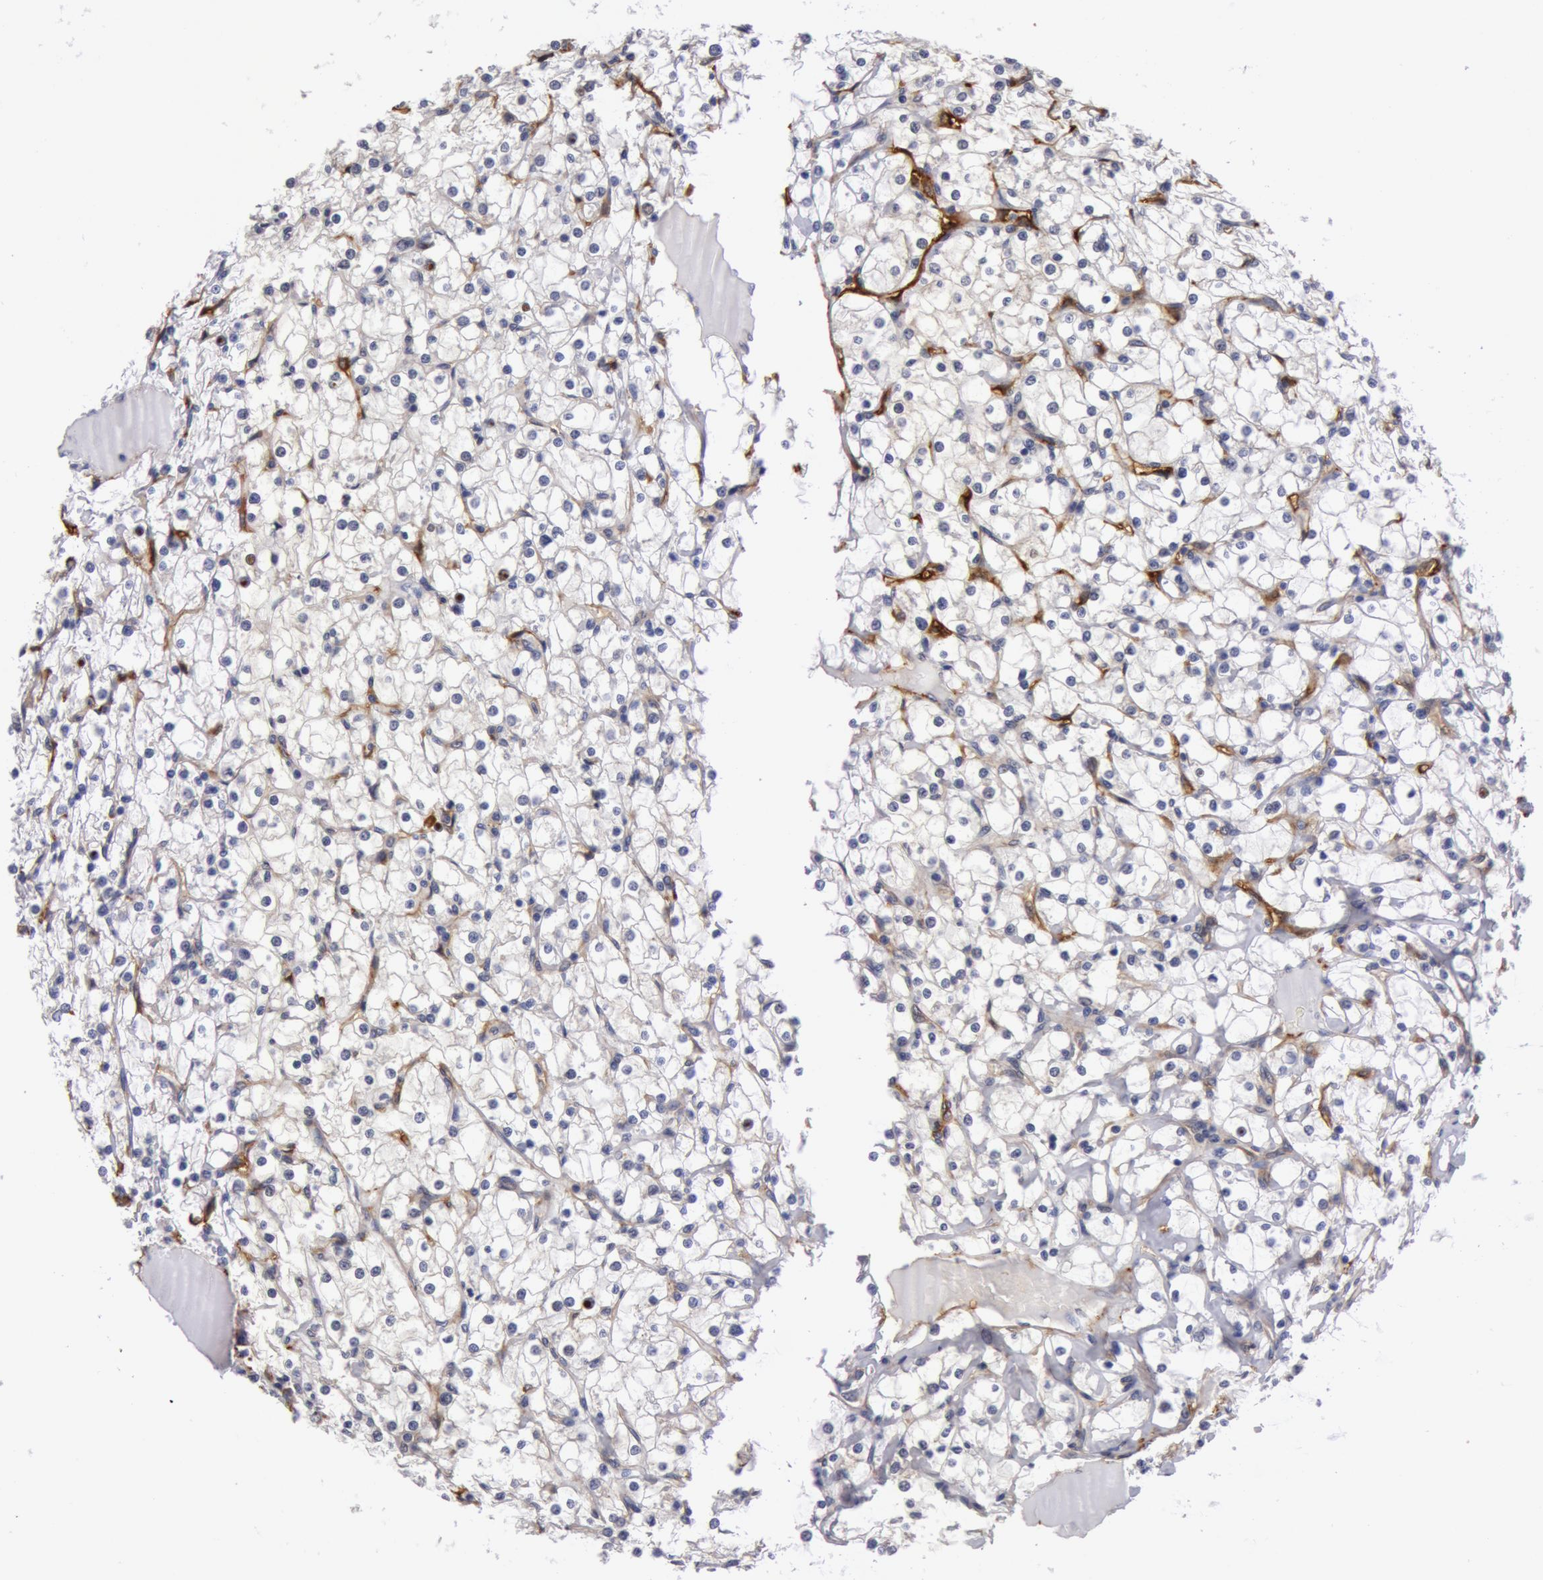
{"staining": {"intensity": "weak", "quantity": "25%-75%", "location": "cytoplasmic/membranous"}, "tissue": "renal cancer", "cell_type": "Tumor cells", "image_type": "cancer", "snomed": [{"axis": "morphology", "description": "Adenocarcinoma, NOS"}, {"axis": "topography", "description": "Kidney"}], "caption": "This is a histology image of IHC staining of adenocarcinoma (renal), which shows weak positivity in the cytoplasmic/membranous of tumor cells.", "gene": "IL23A", "patient": {"sex": "female", "age": 73}}